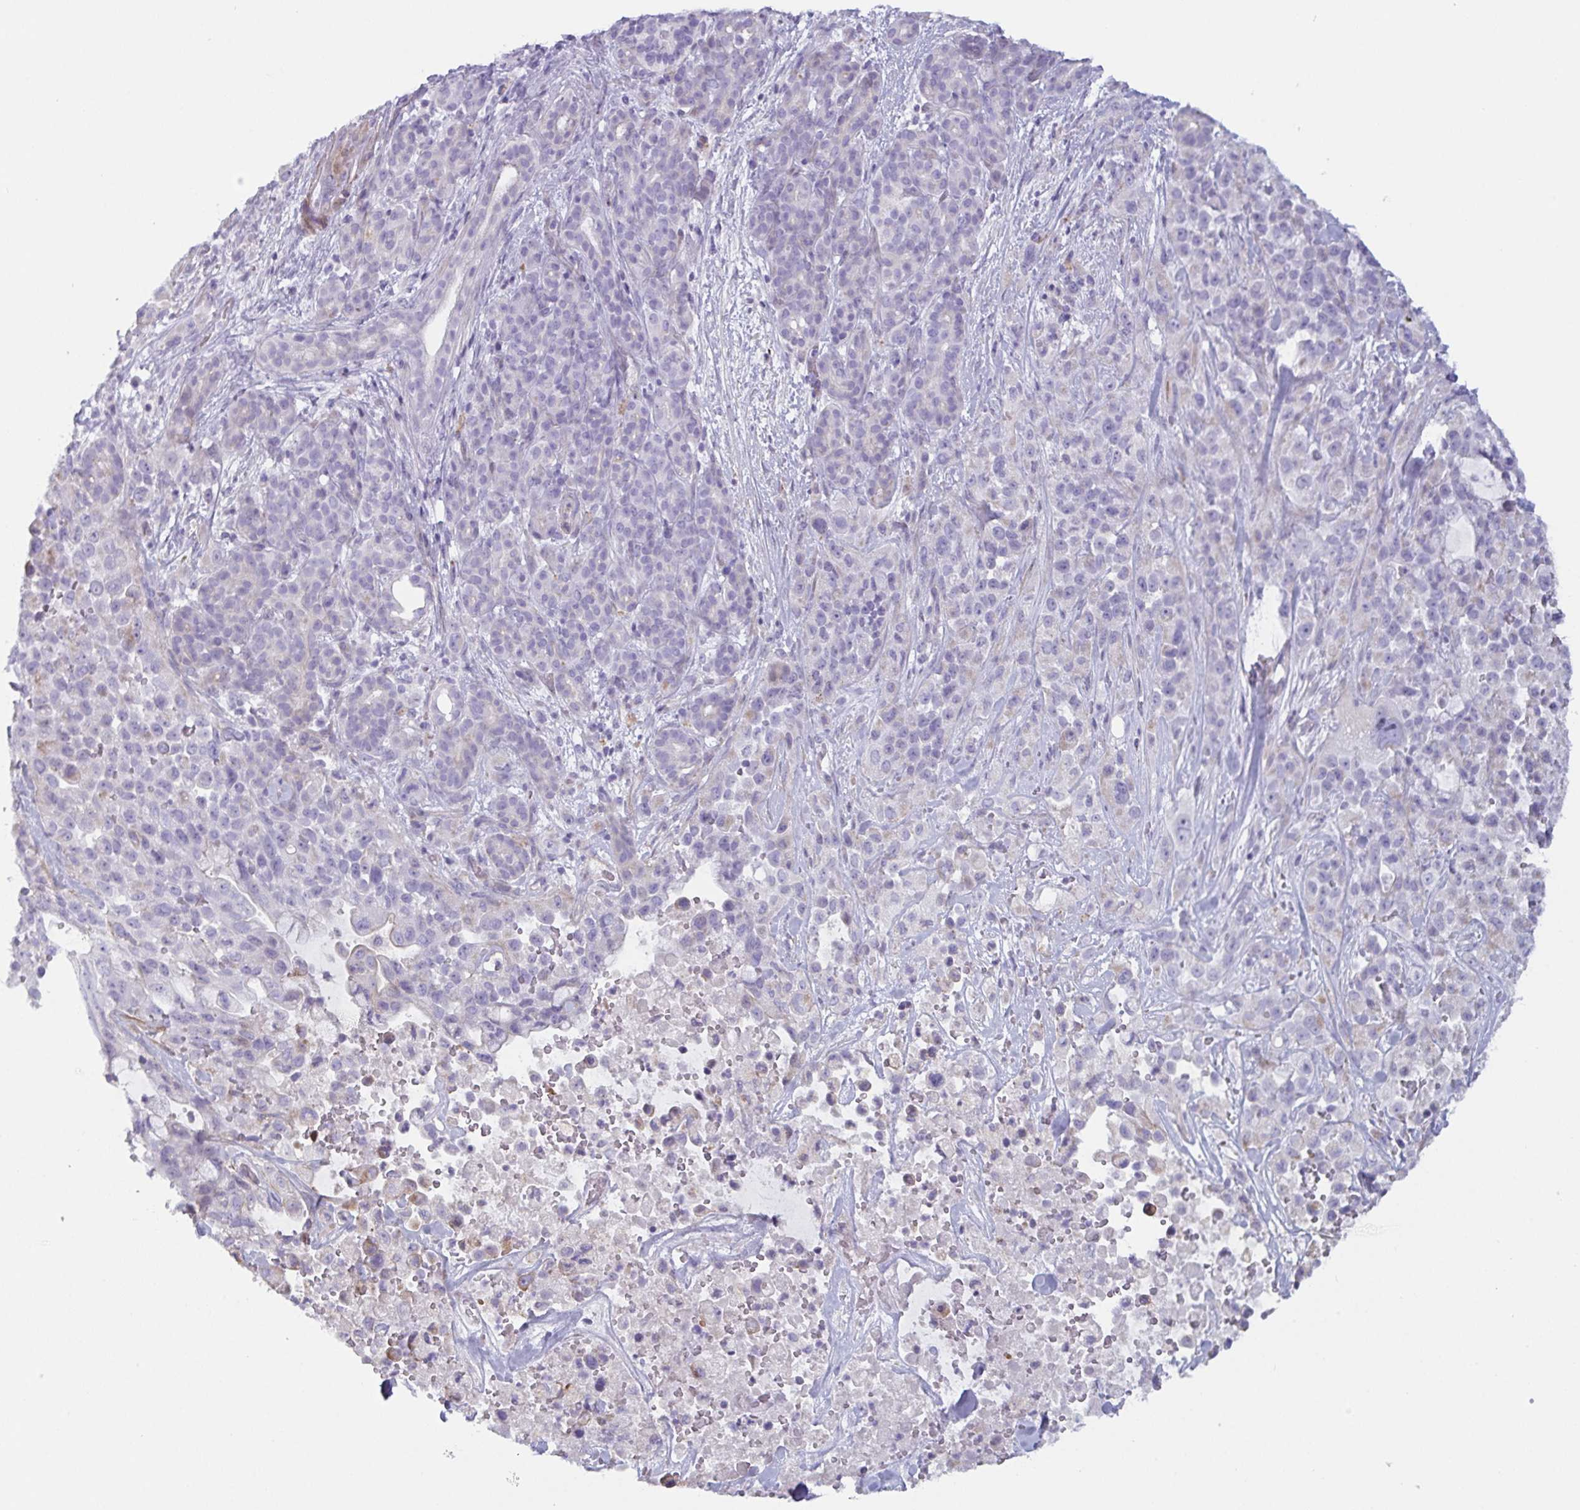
{"staining": {"intensity": "negative", "quantity": "none", "location": "none"}, "tissue": "pancreatic cancer", "cell_type": "Tumor cells", "image_type": "cancer", "snomed": [{"axis": "morphology", "description": "Adenocarcinoma, NOS"}, {"axis": "topography", "description": "Pancreas"}], "caption": "This is an immunohistochemistry micrograph of human adenocarcinoma (pancreatic). There is no positivity in tumor cells.", "gene": "OR5P3", "patient": {"sex": "male", "age": 44}}